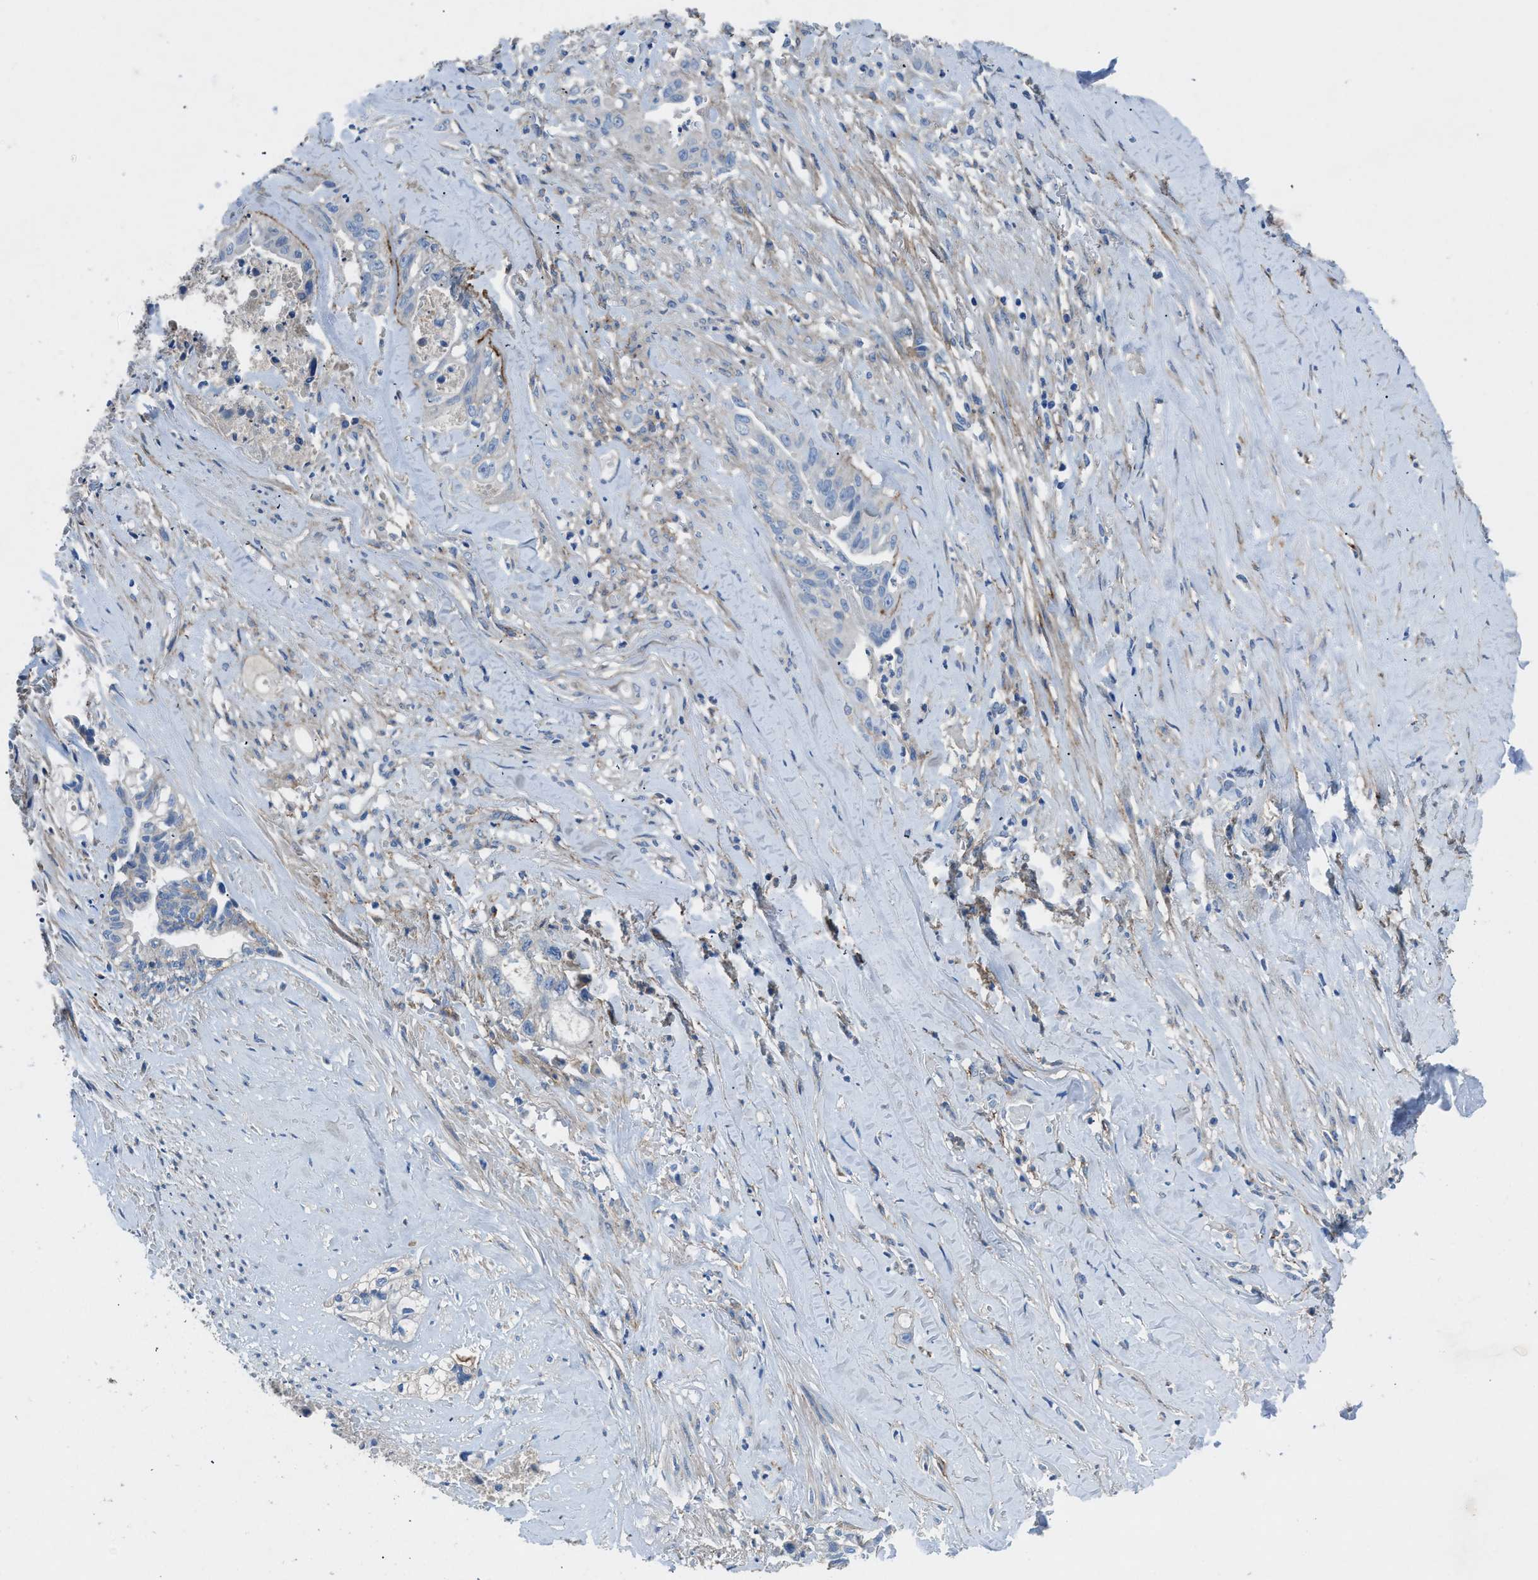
{"staining": {"intensity": "negative", "quantity": "none", "location": "none"}, "tissue": "liver cancer", "cell_type": "Tumor cells", "image_type": "cancer", "snomed": [{"axis": "morphology", "description": "Cholangiocarcinoma"}, {"axis": "topography", "description": "Liver"}], "caption": "Protein analysis of cholangiocarcinoma (liver) demonstrates no significant positivity in tumor cells.", "gene": "PTGFRN", "patient": {"sex": "female", "age": 70}}